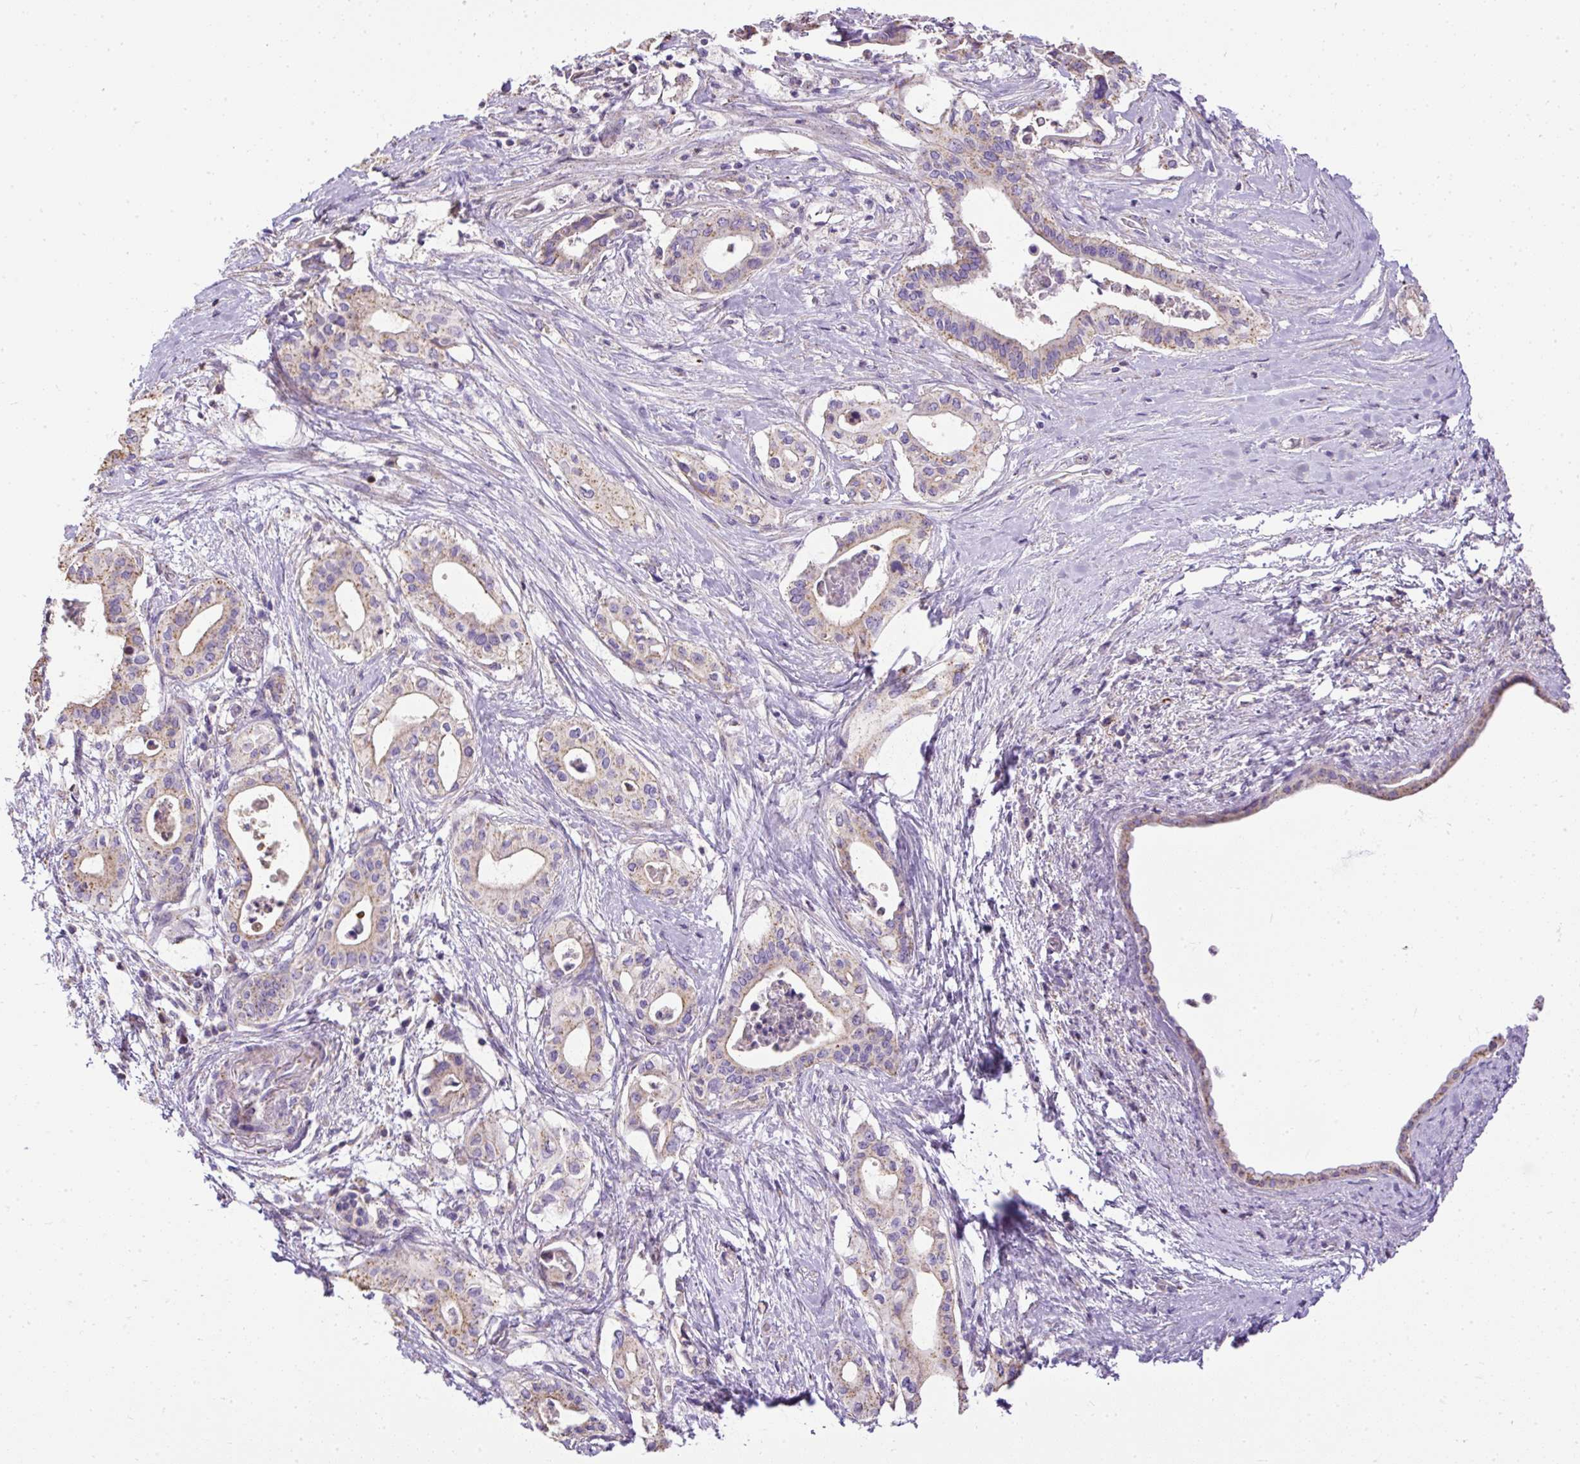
{"staining": {"intensity": "weak", "quantity": "25%-75%", "location": "cytoplasmic/membranous"}, "tissue": "pancreatic cancer", "cell_type": "Tumor cells", "image_type": "cancer", "snomed": [{"axis": "morphology", "description": "Adenocarcinoma, NOS"}, {"axis": "topography", "description": "Pancreas"}], "caption": "Brown immunohistochemical staining in human adenocarcinoma (pancreatic) exhibits weak cytoplasmic/membranous expression in about 25%-75% of tumor cells.", "gene": "CFAP47", "patient": {"sex": "female", "age": 77}}